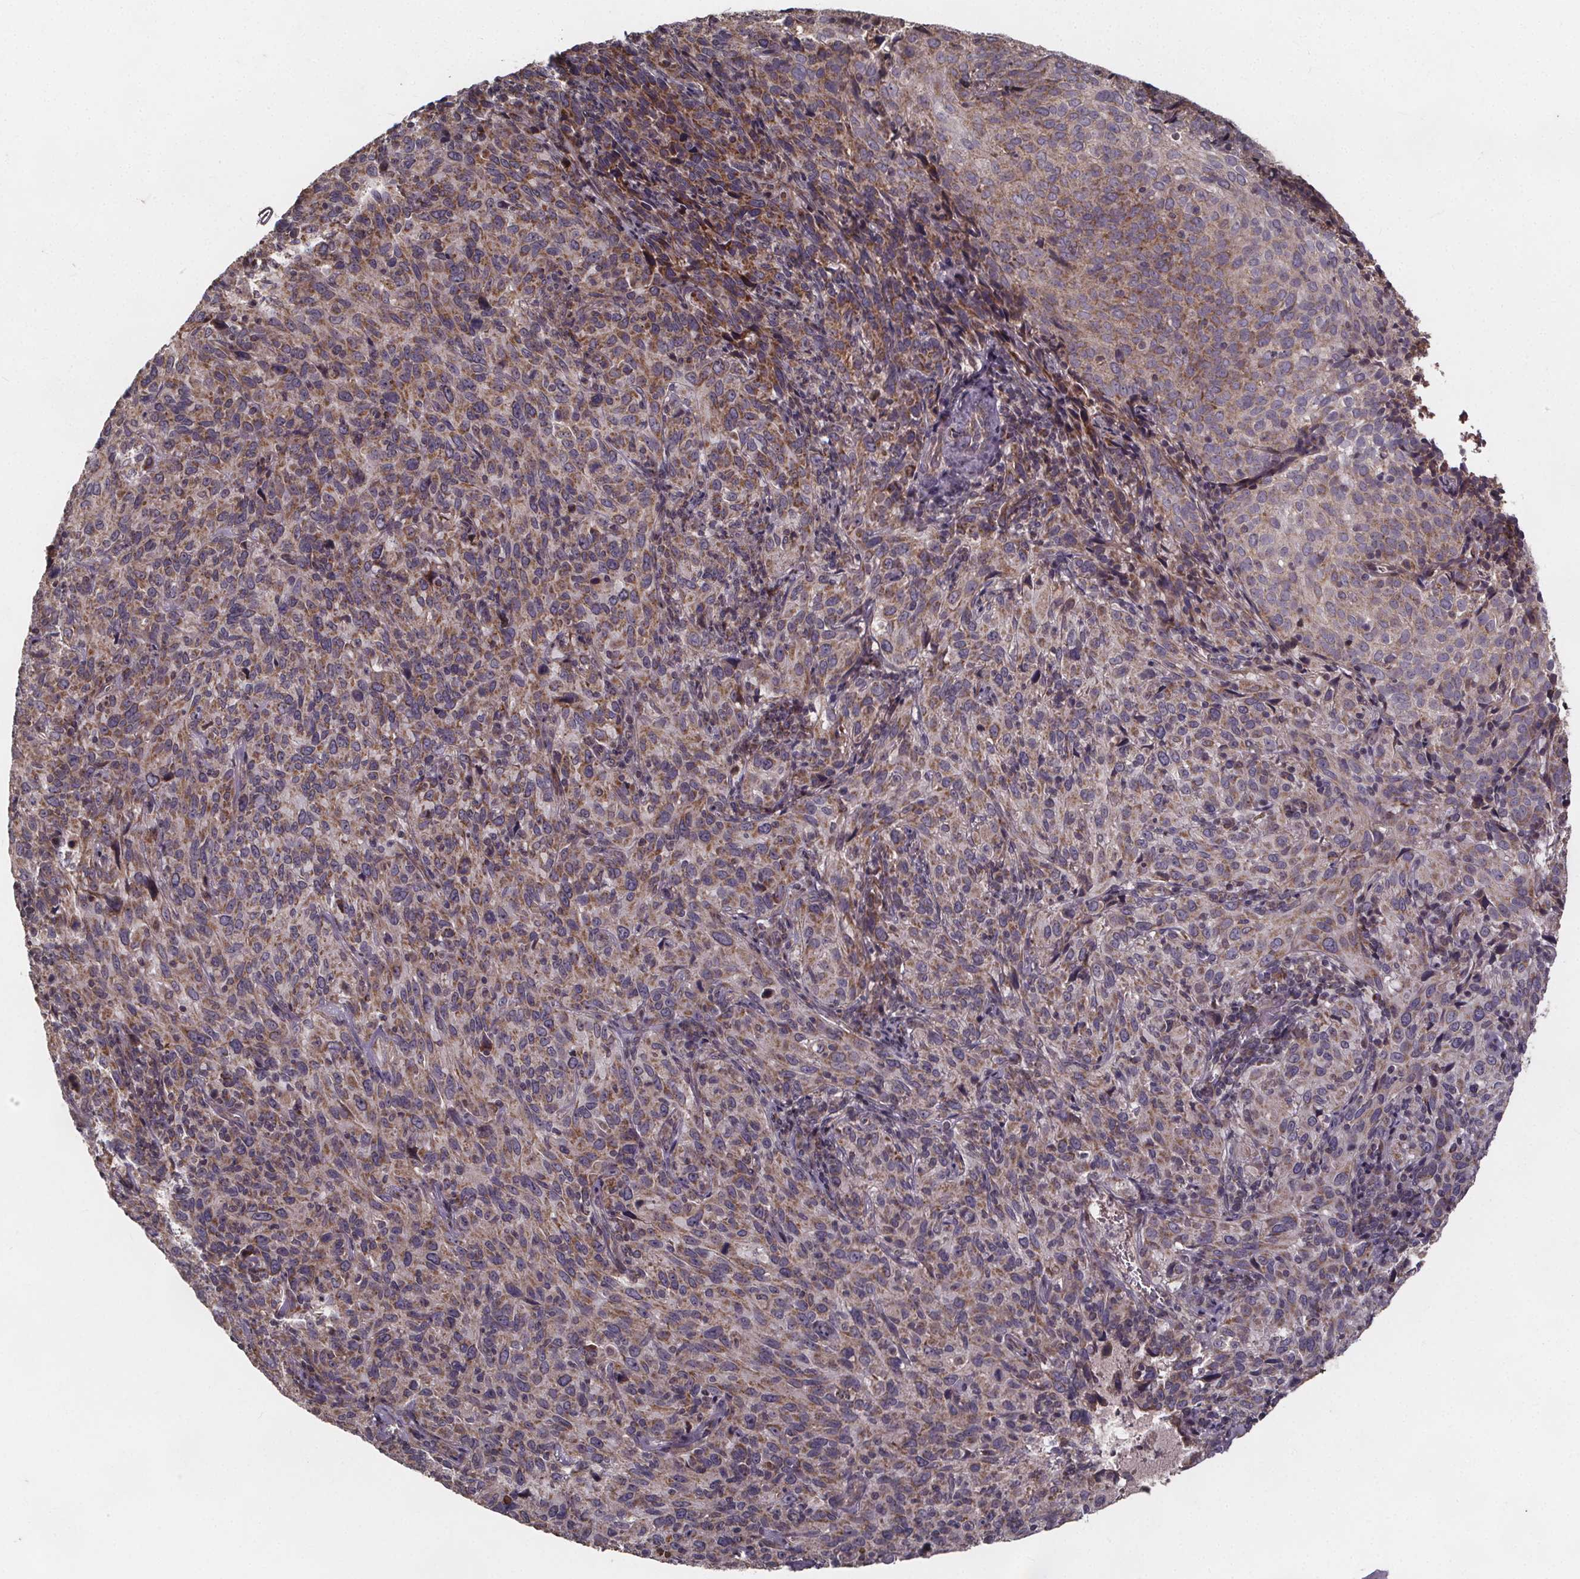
{"staining": {"intensity": "moderate", "quantity": "25%-75%", "location": "cytoplasmic/membranous"}, "tissue": "cervical cancer", "cell_type": "Tumor cells", "image_type": "cancer", "snomed": [{"axis": "morphology", "description": "Squamous cell carcinoma, NOS"}, {"axis": "topography", "description": "Cervix"}], "caption": "About 25%-75% of tumor cells in human cervical squamous cell carcinoma display moderate cytoplasmic/membranous protein staining as visualized by brown immunohistochemical staining.", "gene": "YME1L1", "patient": {"sex": "female", "age": 51}}